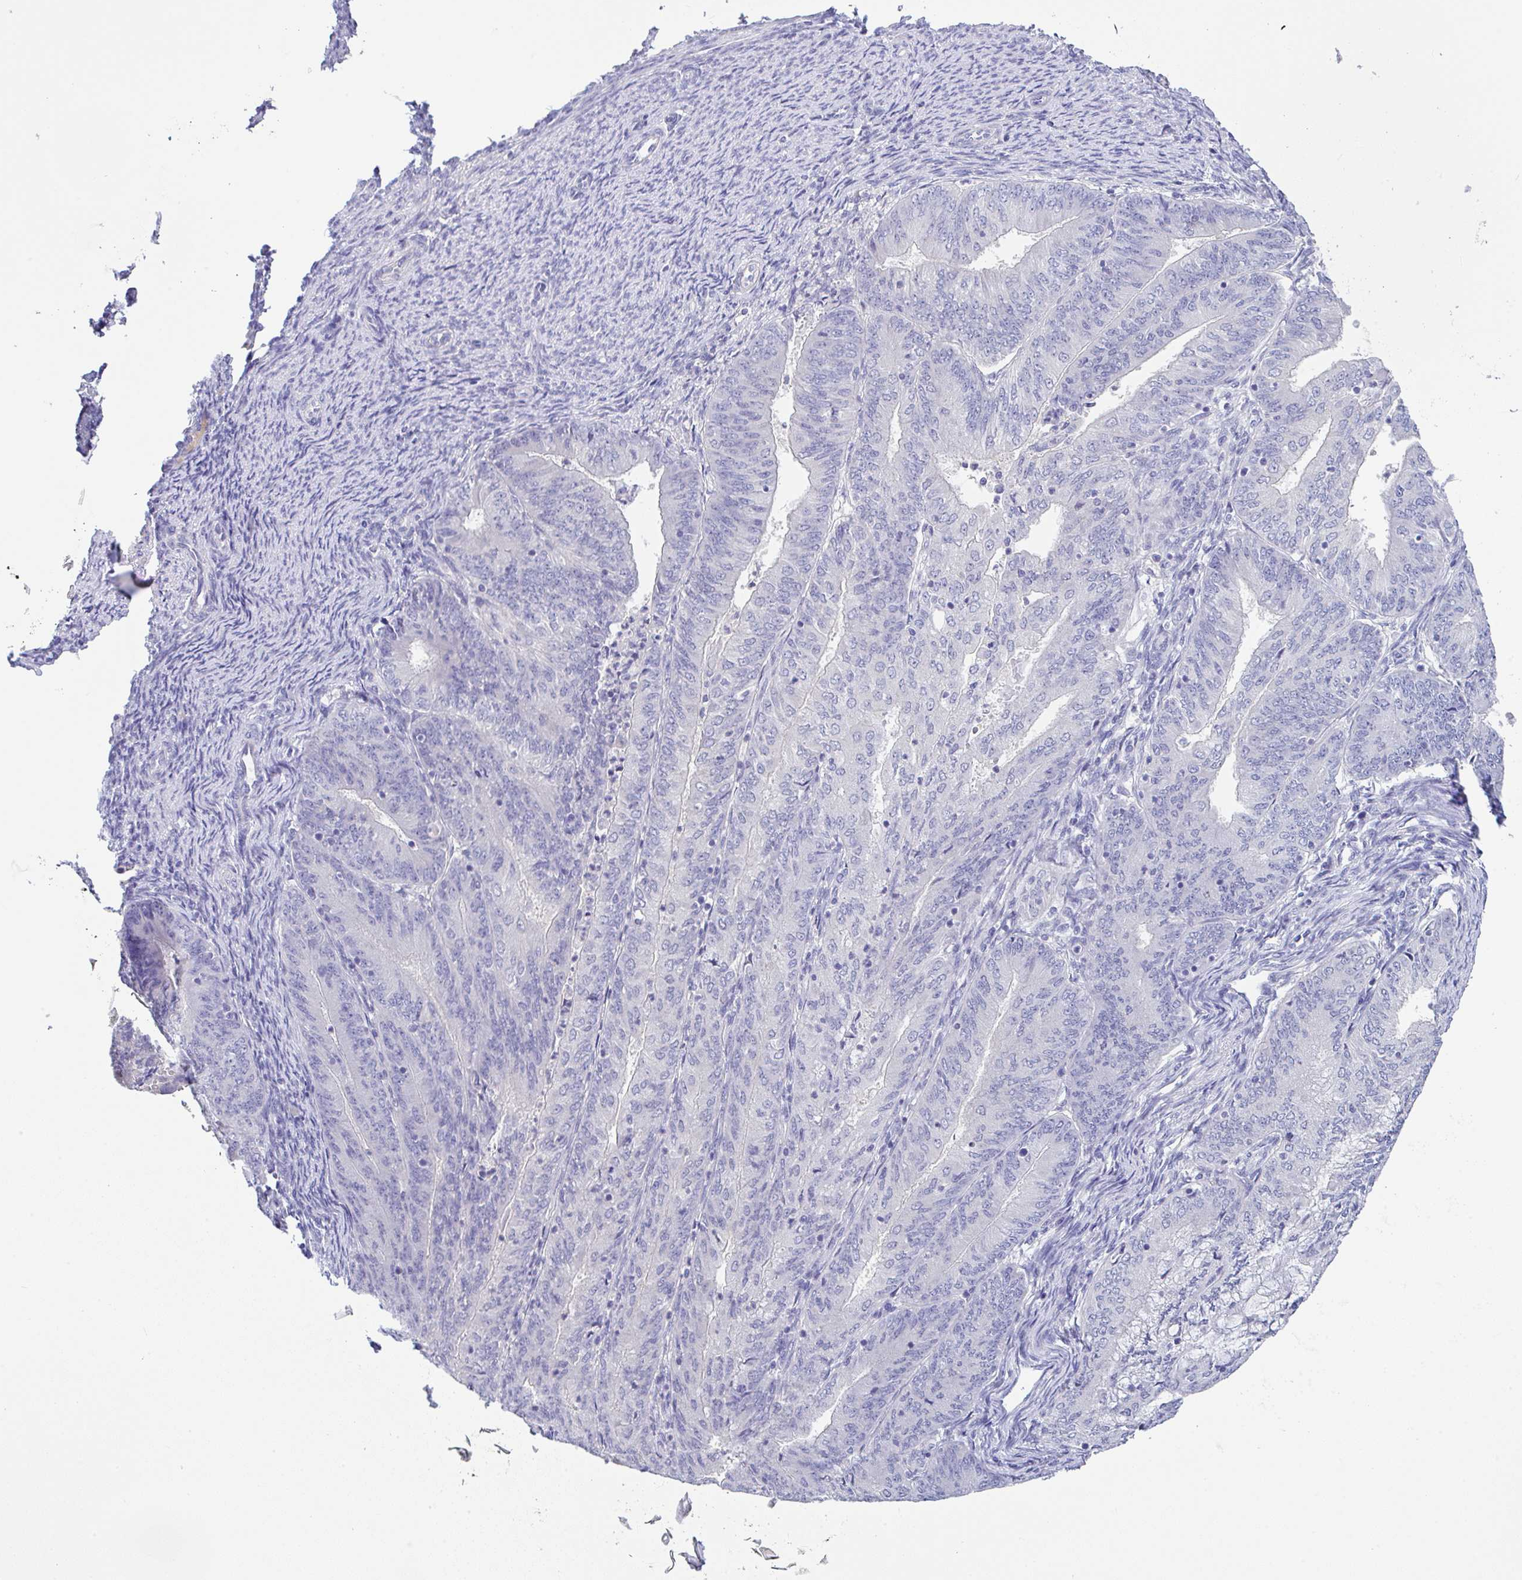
{"staining": {"intensity": "negative", "quantity": "none", "location": "none"}, "tissue": "endometrial cancer", "cell_type": "Tumor cells", "image_type": "cancer", "snomed": [{"axis": "morphology", "description": "Adenocarcinoma, NOS"}, {"axis": "topography", "description": "Endometrium"}], "caption": "Immunohistochemical staining of adenocarcinoma (endometrial) displays no significant expression in tumor cells.", "gene": "SERPINE3", "patient": {"sex": "female", "age": 57}}